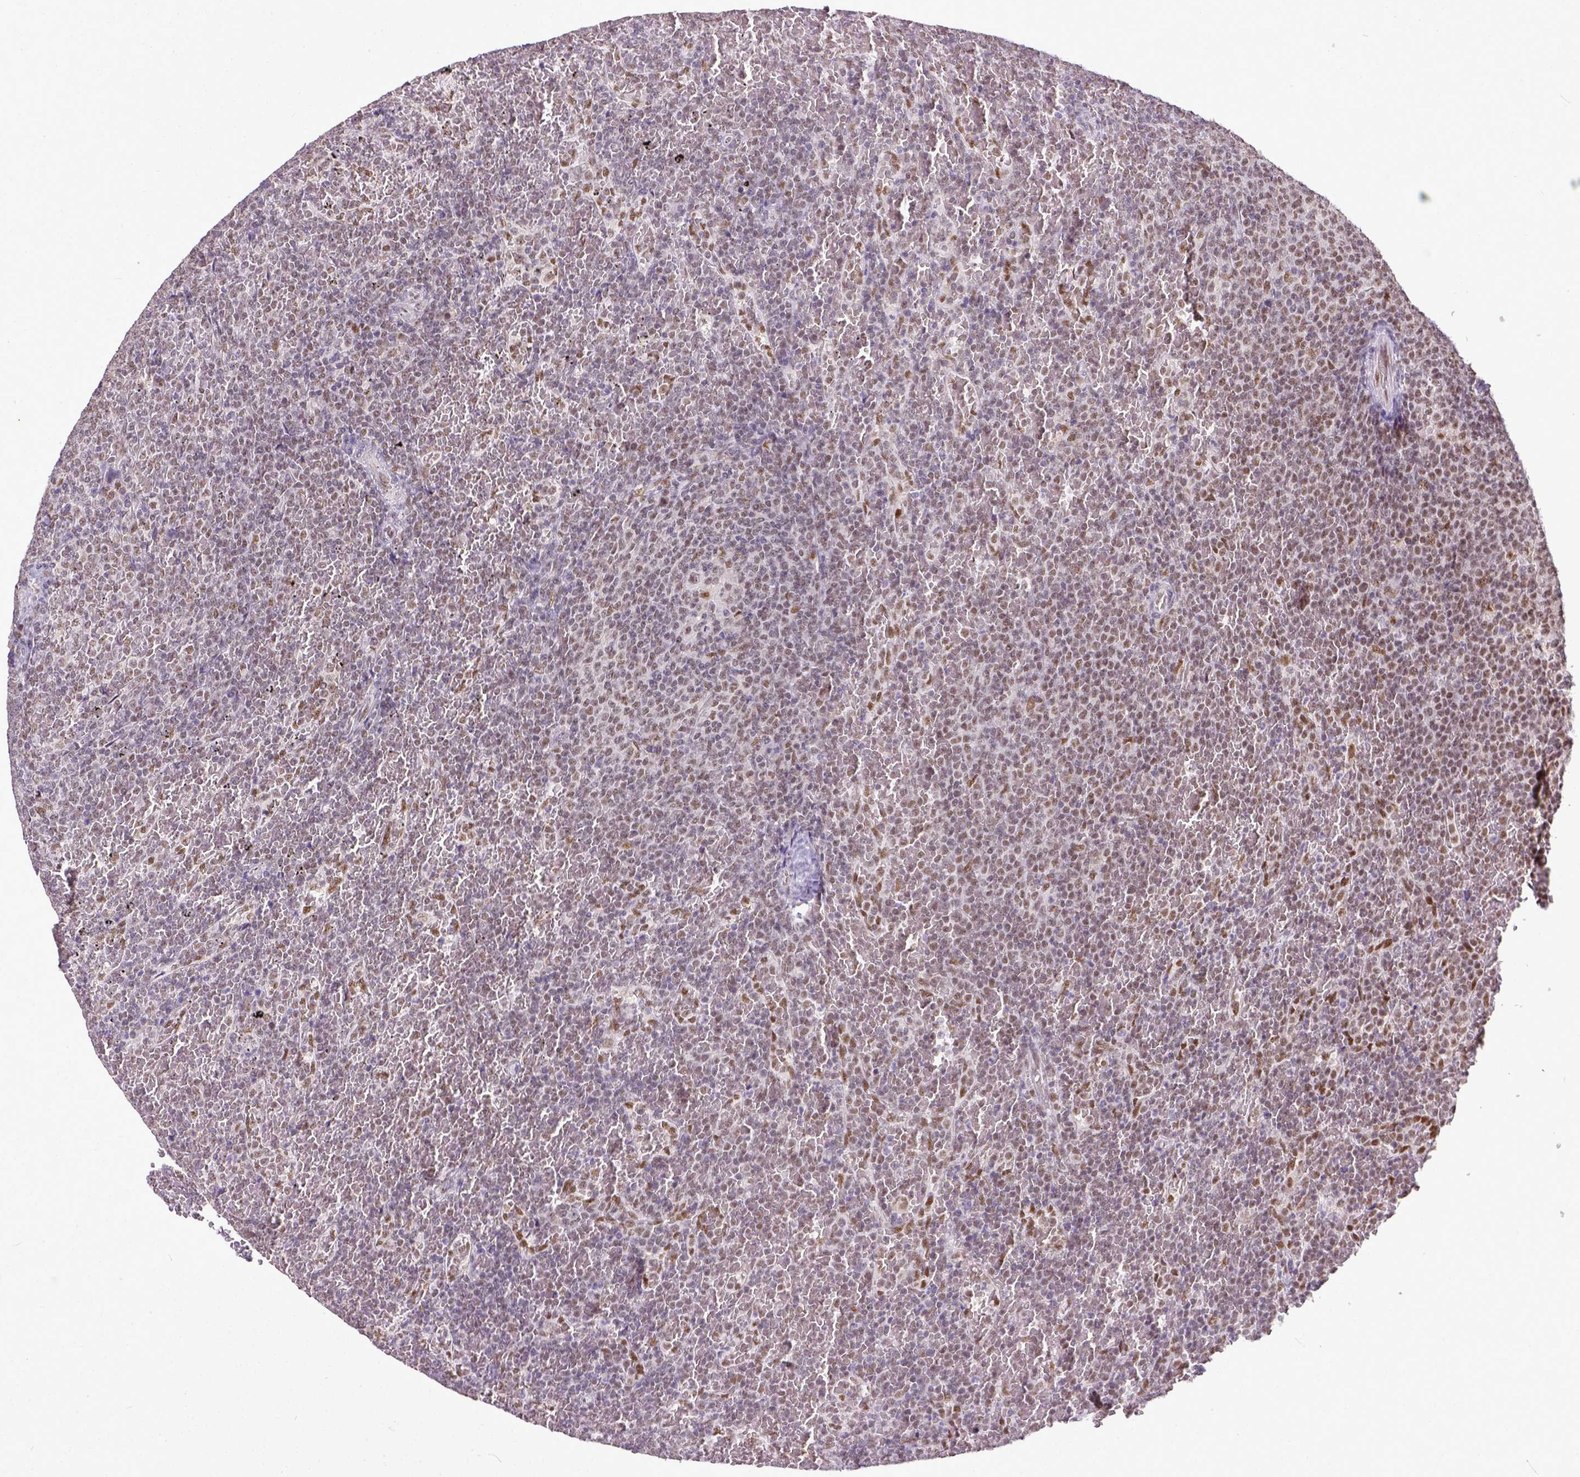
{"staining": {"intensity": "weak", "quantity": "25%-75%", "location": "nuclear"}, "tissue": "lymphoma", "cell_type": "Tumor cells", "image_type": "cancer", "snomed": [{"axis": "morphology", "description": "Malignant lymphoma, non-Hodgkin's type, Low grade"}, {"axis": "topography", "description": "Spleen"}], "caption": "Human lymphoma stained with a protein marker displays weak staining in tumor cells.", "gene": "ERCC1", "patient": {"sex": "female", "age": 77}}